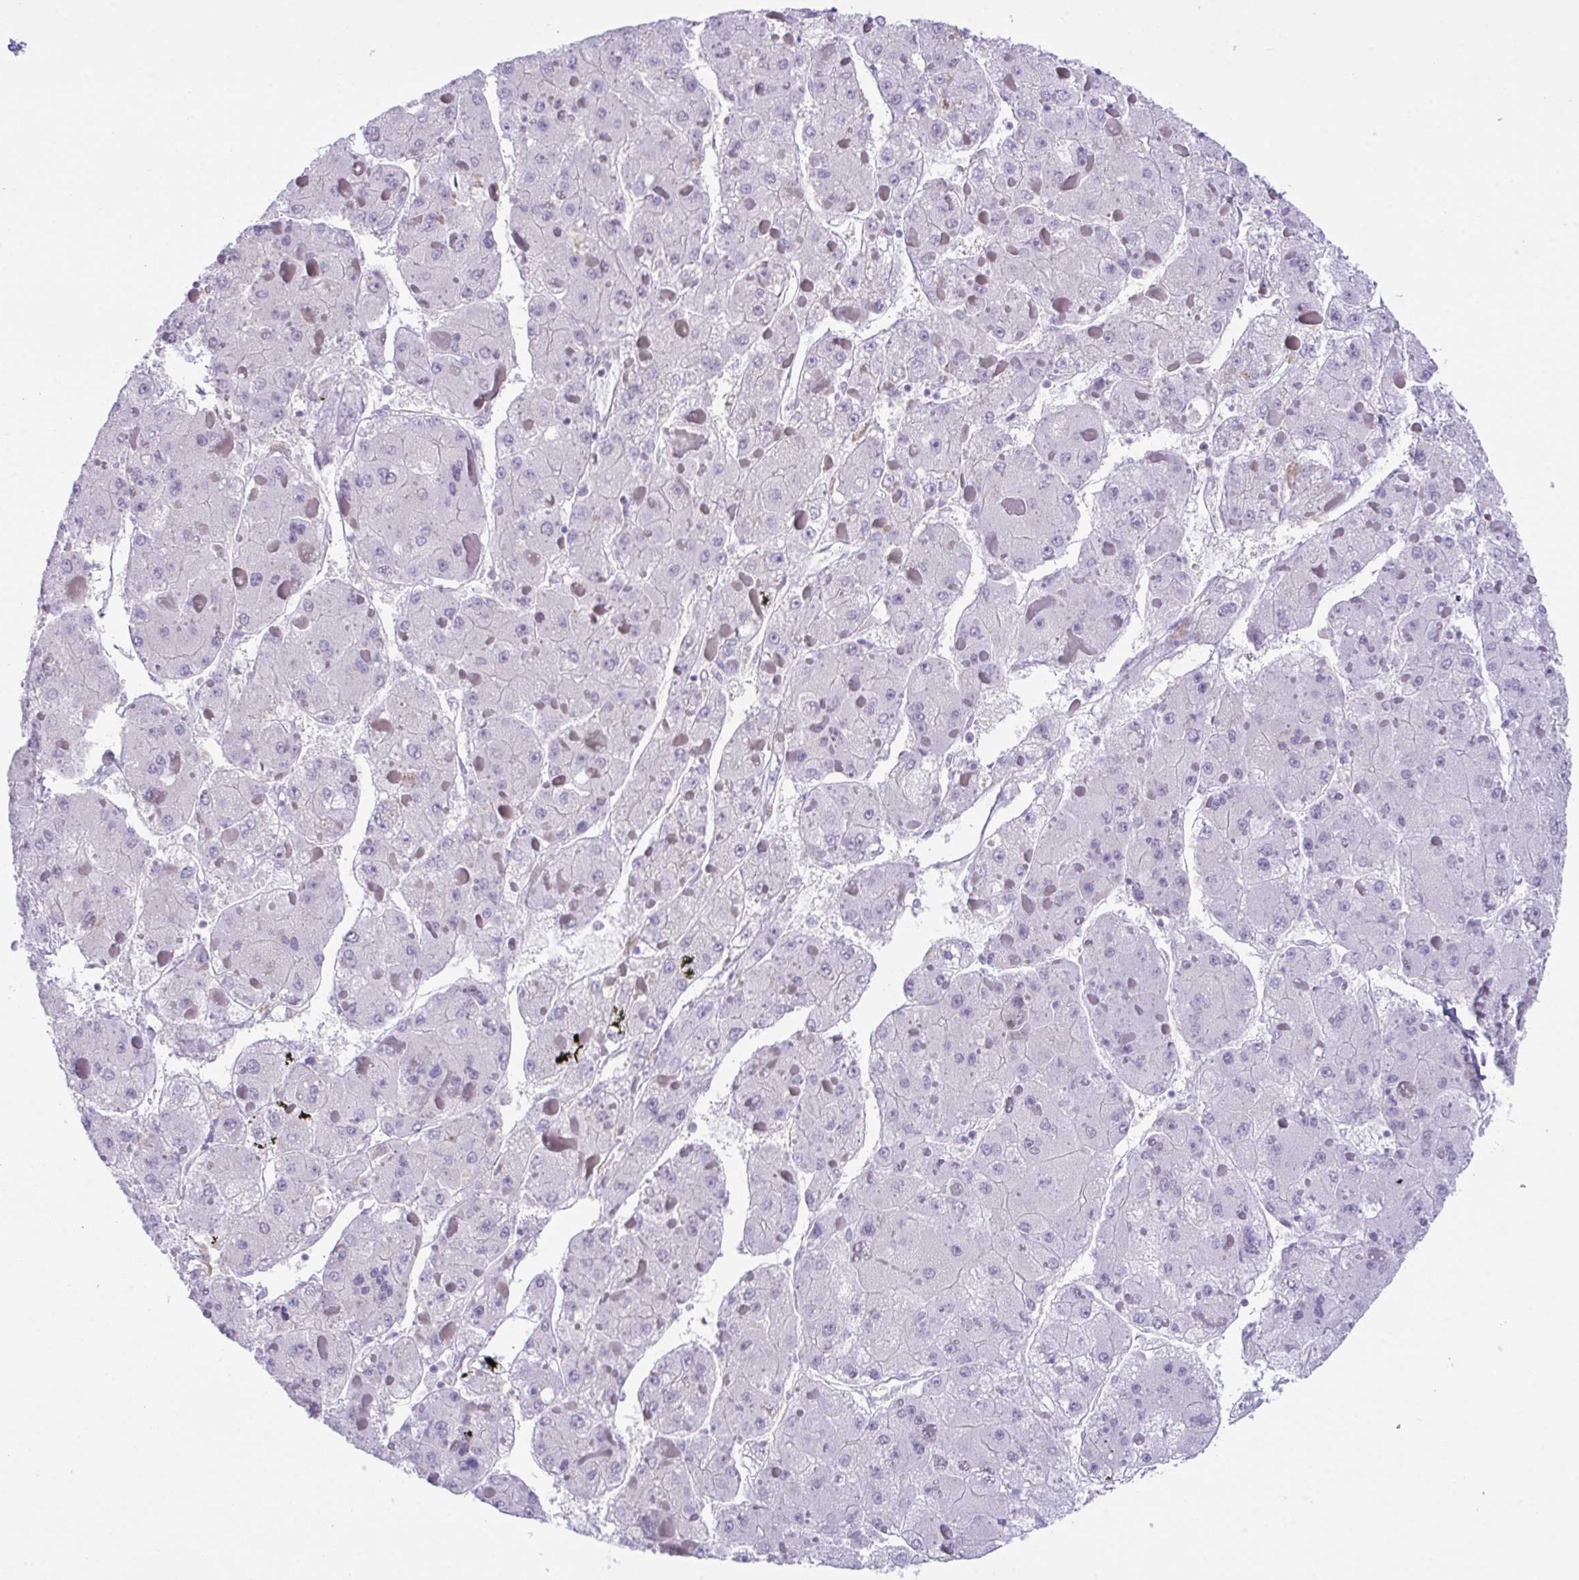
{"staining": {"intensity": "negative", "quantity": "none", "location": "none"}, "tissue": "liver cancer", "cell_type": "Tumor cells", "image_type": "cancer", "snomed": [{"axis": "morphology", "description": "Carcinoma, Hepatocellular, NOS"}, {"axis": "topography", "description": "Liver"}], "caption": "A high-resolution micrograph shows IHC staining of liver hepatocellular carcinoma, which displays no significant staining in tumor cells. The staining was performed using DAB to visualize the protein expression in brown, while the nuclei were stained in blue with hematoxylin (Magnification: 20x).", "gene": "ATP6V0D2", "patient": {"sex": "female", "age": 73}}